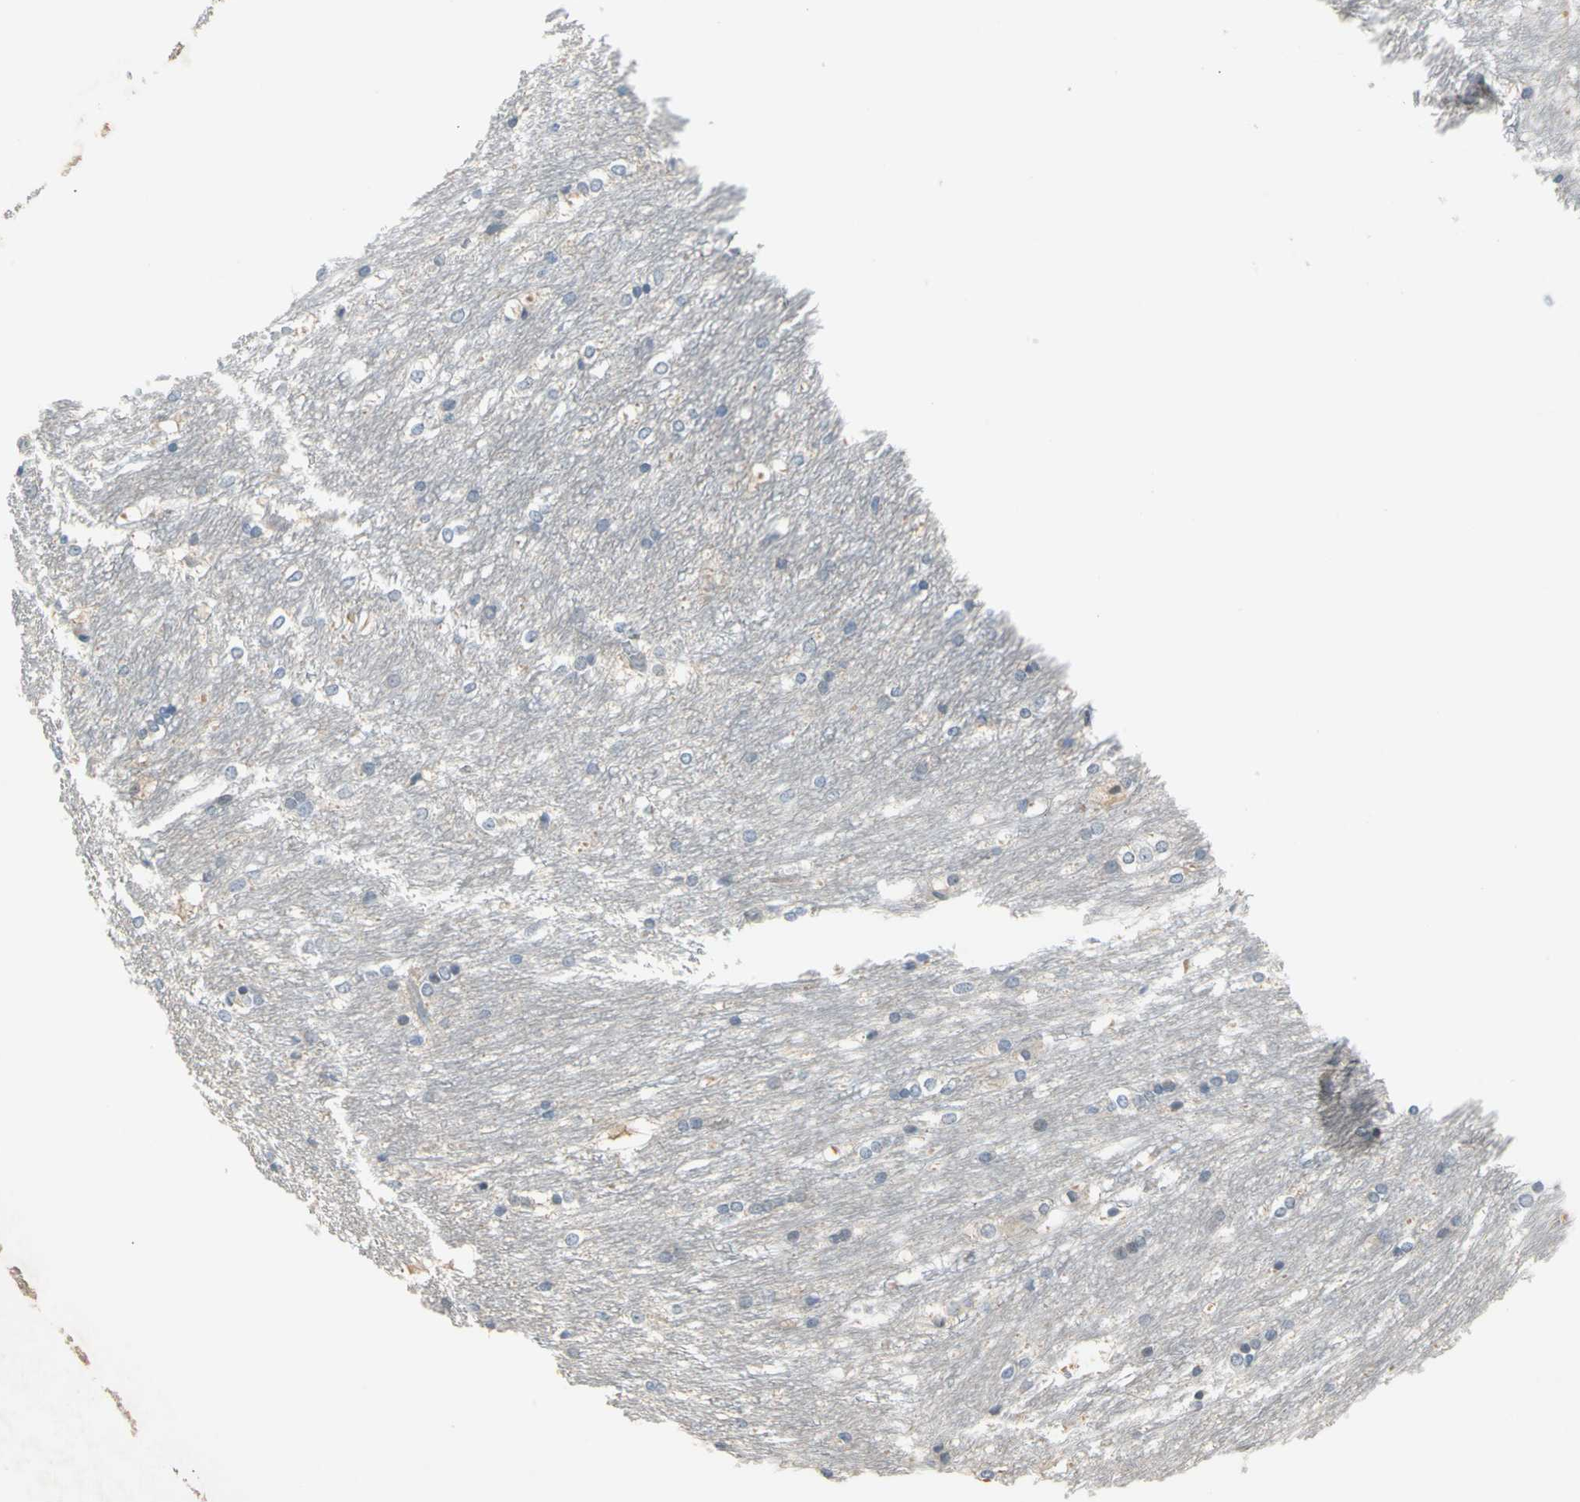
{"staining": {"intensity": "negative", "quantity": "none", "location": "none"}, "tissue": "caudate", "cell_type": "Glial cells", "image_type": "normal", "snomed": [{"axis": "morphology", "description": "Normal tissue, NOS"}, {"axis": "topography", "description": "Lateral ventricle wall"}], "caption": "DAB immunohistochemical staining of unremarkable human caudate displays no significant positivity in glial cells. The staining was performed using DAB to visualize the protein expression in brown, while the nuclei were stained in blue with hematoxylin (Magnification: 20x).", "gene": "MARK1", "patient": {"sex": "female", "age": 19}}